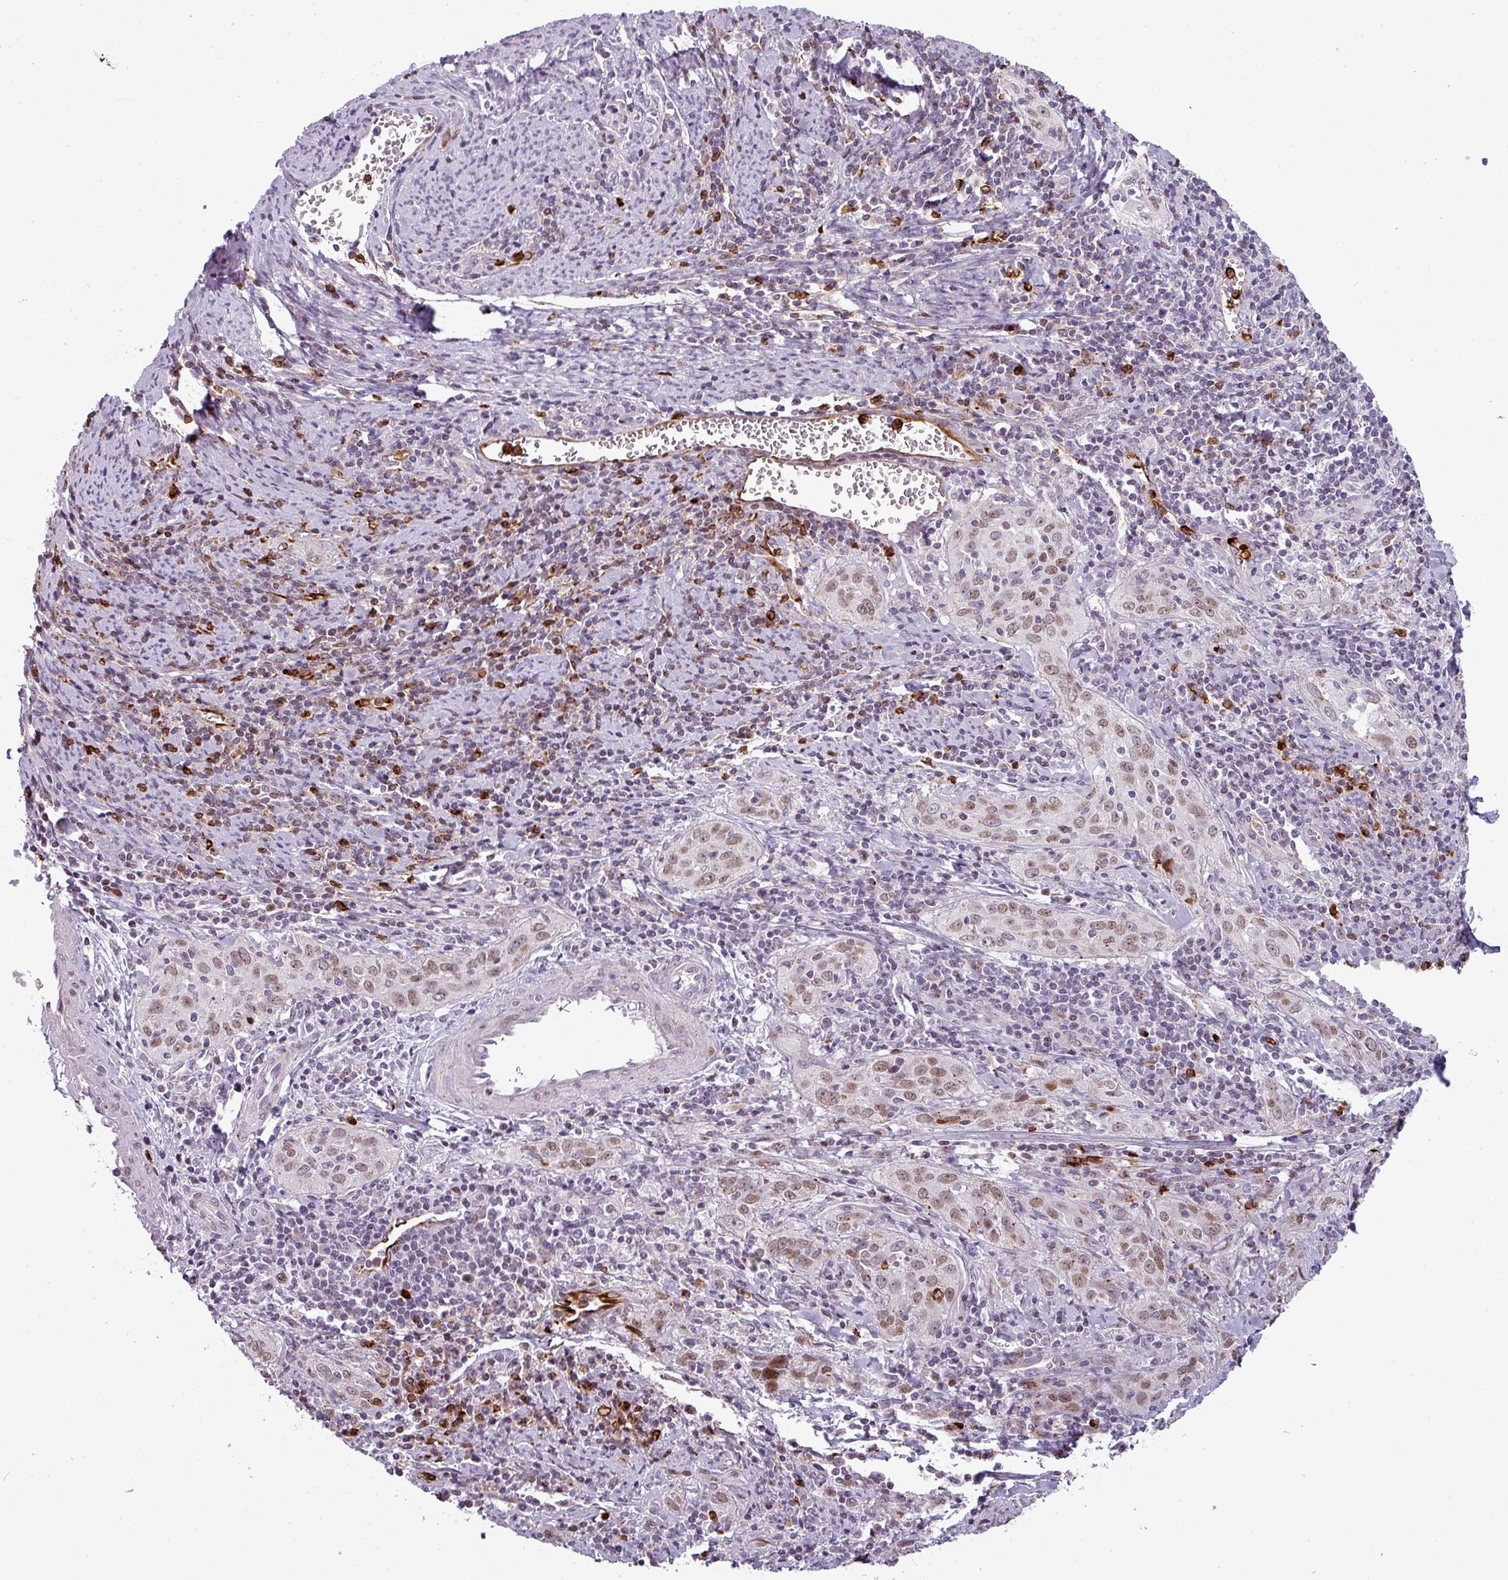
{"staining": {"intensity": "weak", "quantity": "<25%", "location": "nuclear"}, "tissue": "cervical cancer", "cell_type": "Tumor cells", "image_type": "cancer", "snomed": [{"axis": "morphology", "description": "Squamous cell carcinoma, NOS"}, {"axis": "topography", "description": "Cervix"}], "caption": "The immunohistochemistry (IHC) micrograph has no significant staining in tumor cells of cervical cancer tissue. Nuclei are stained in blue.", "gene": "TMEFF1", "patient": {"sex": "female", "age": 57}}